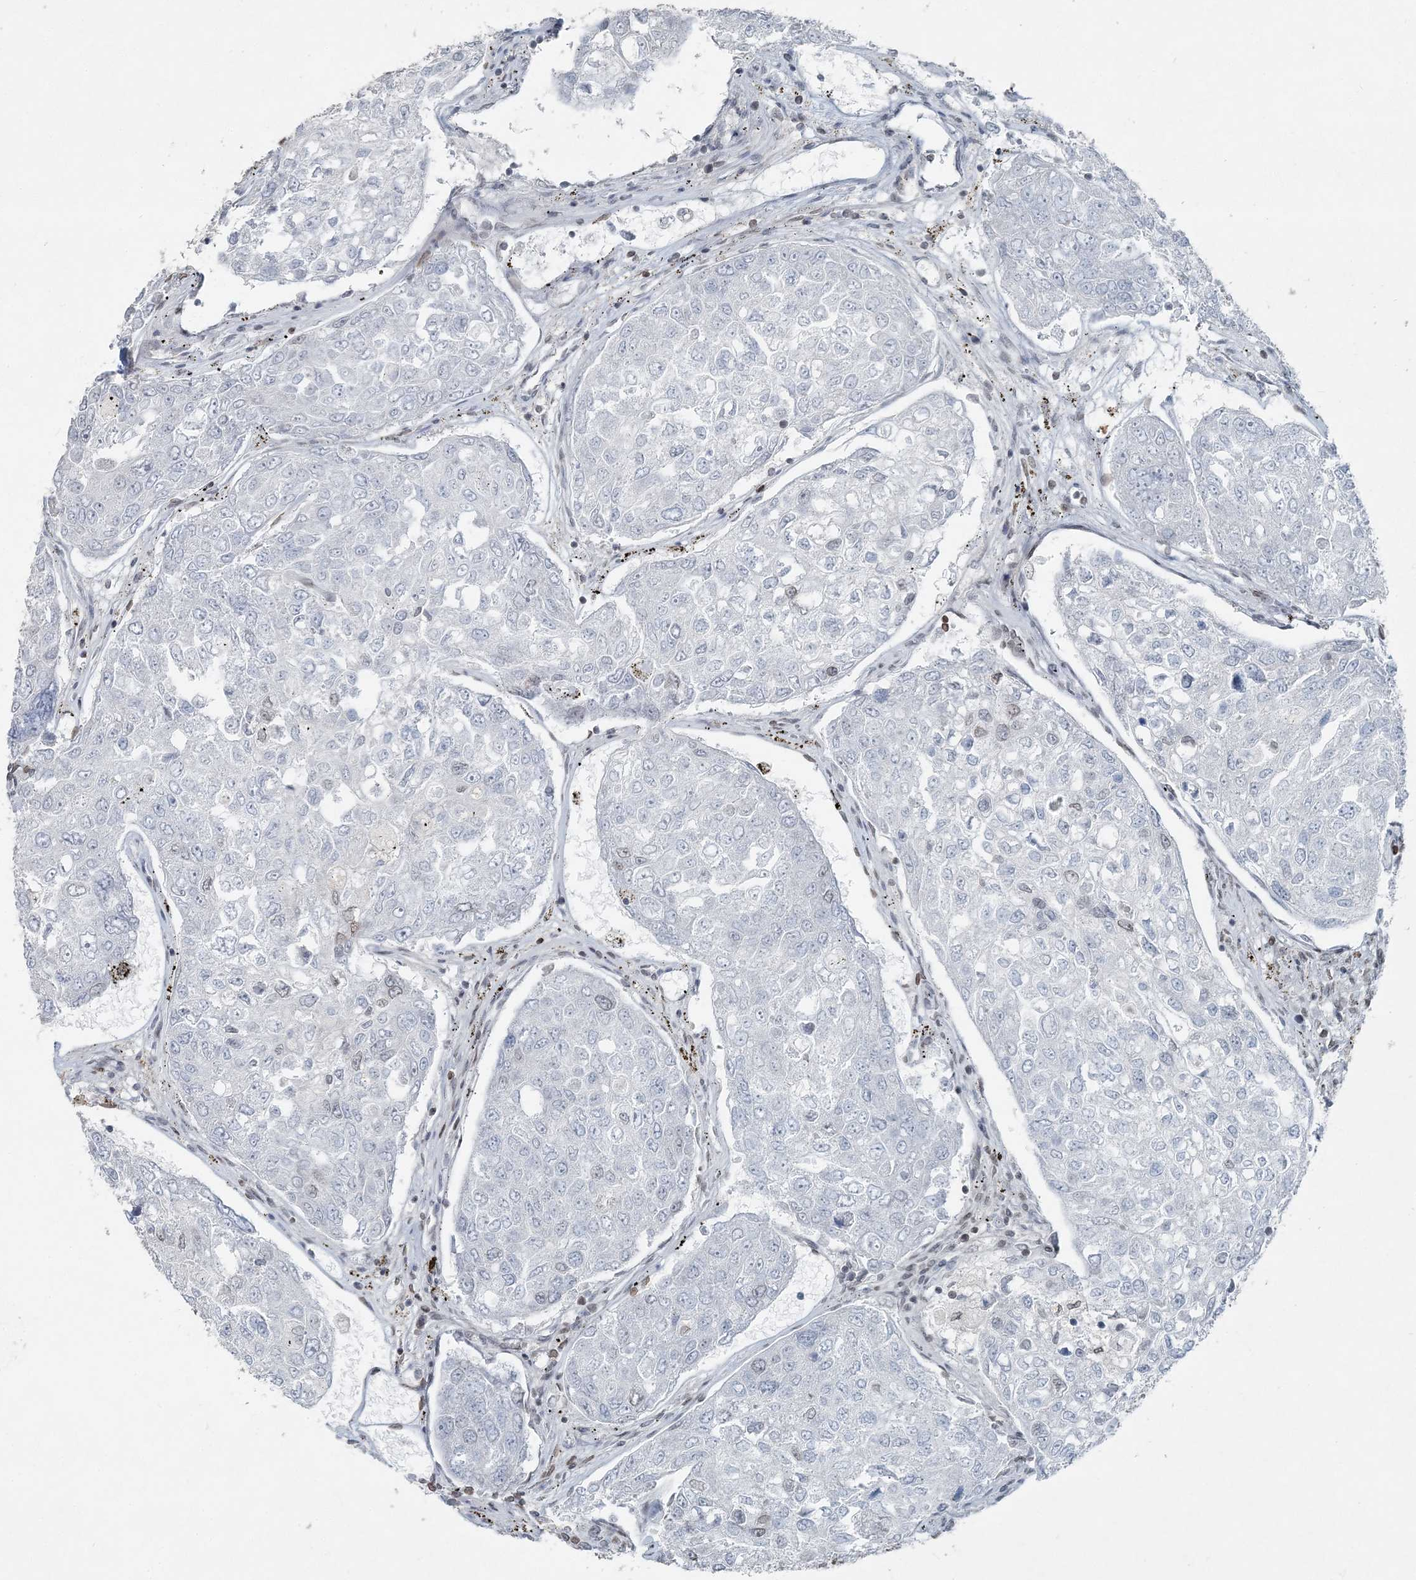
{"staining": {"intensity": "weak", "quantity": "<25%", "location": "cytoplasmic/membranous,nuclear"}, "tissue": "urothelial cancer", "cell_type": "Tumor cells", "image_type": "cancer", "snomed": [{"axis": "morphology", "description": "Urothelial carcinoma, High grade"}, {"axis": "topography", "description": "Lymph node"}, {"axis": "topography", "description": "Urinary bladder"}], "caption": "Tumor cells show no significant protein positivity in high-grade urothelial carcinoma.", "gene": "GJD4", "patient": {"sex": "male", "age": 51}}